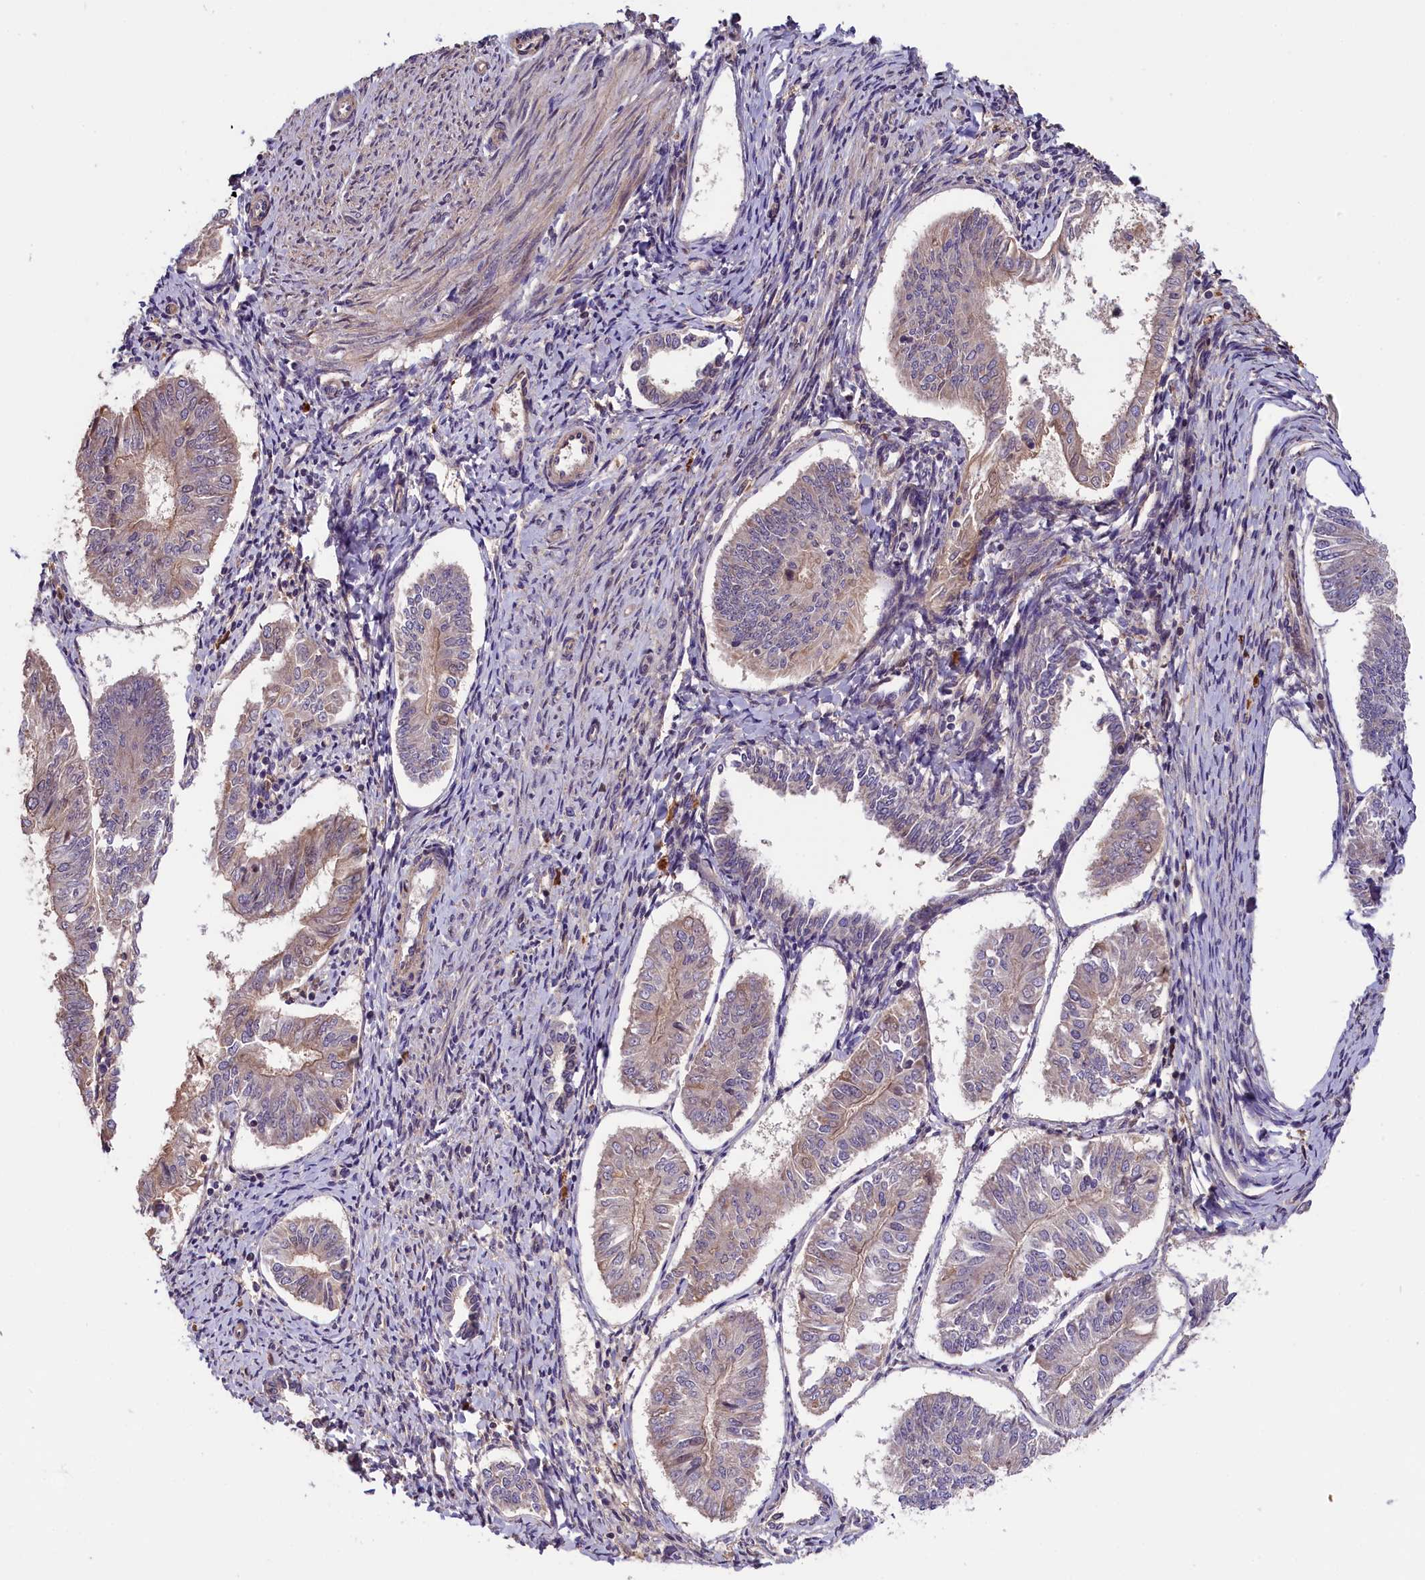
{"staining": {"intensity": "weak", "quantity": "<25%", "location": "cytoplasmic/membranous"}, "tissue": "endometrial cancer", "cell_type": "Tumor cells", "image_type": "cancer", "snomed": [{"axis": "morphology", "description": "Adenocarcinoma, NOS"}, {"axis": "topography", "description": "Endometrium"}], "caption": "The immunohistochemistry image has no significant expression in tumor cells of endometrial cancer (adenocarcinoma) tissue.", "gene": "SETD6", "patient": {"sex": "female", "age": 58}}